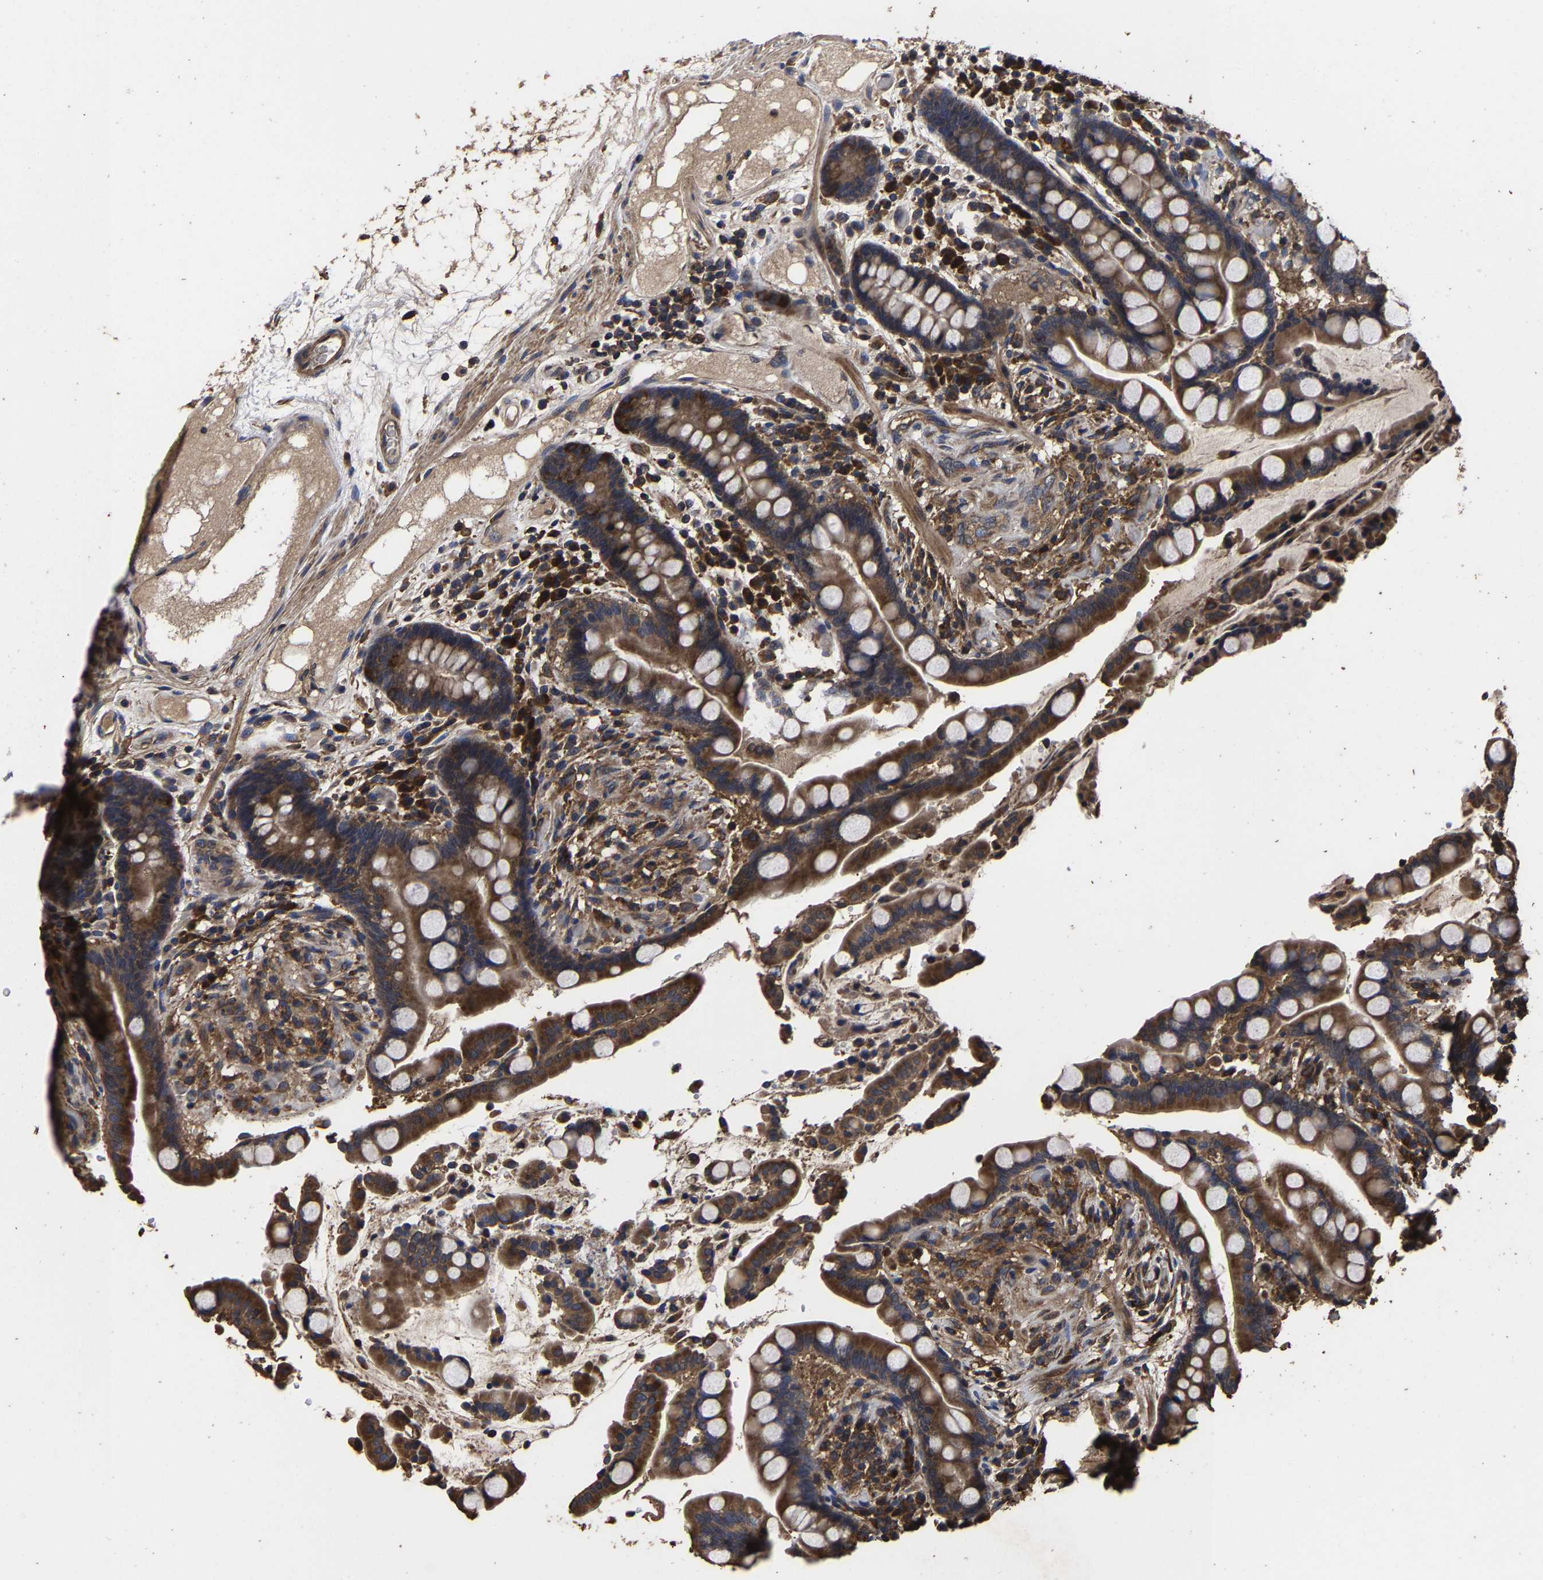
{"staining": {"intensity": "moderate", "quantity": ">75%", "location": "cytoplasmic/membranous"}, "tissue": "colon", "cell_type": "Endothelial cells", "image_type": "normal", "snomed": [{"axis": "morphology", "description": "Normal tissue, NOS"}, {"axis": "topography", "description": "Colon"}], "caption": "Immunohistochemistry (IHC) photomicrograph of unremarkable human colon stained for a protein (brown), which displays medium levels of moderate cytoplasmic/membranous expression in about >75% of endothelial cells.", "gene": "ITCH", "patient": {"sex": "male", "age": 73}}